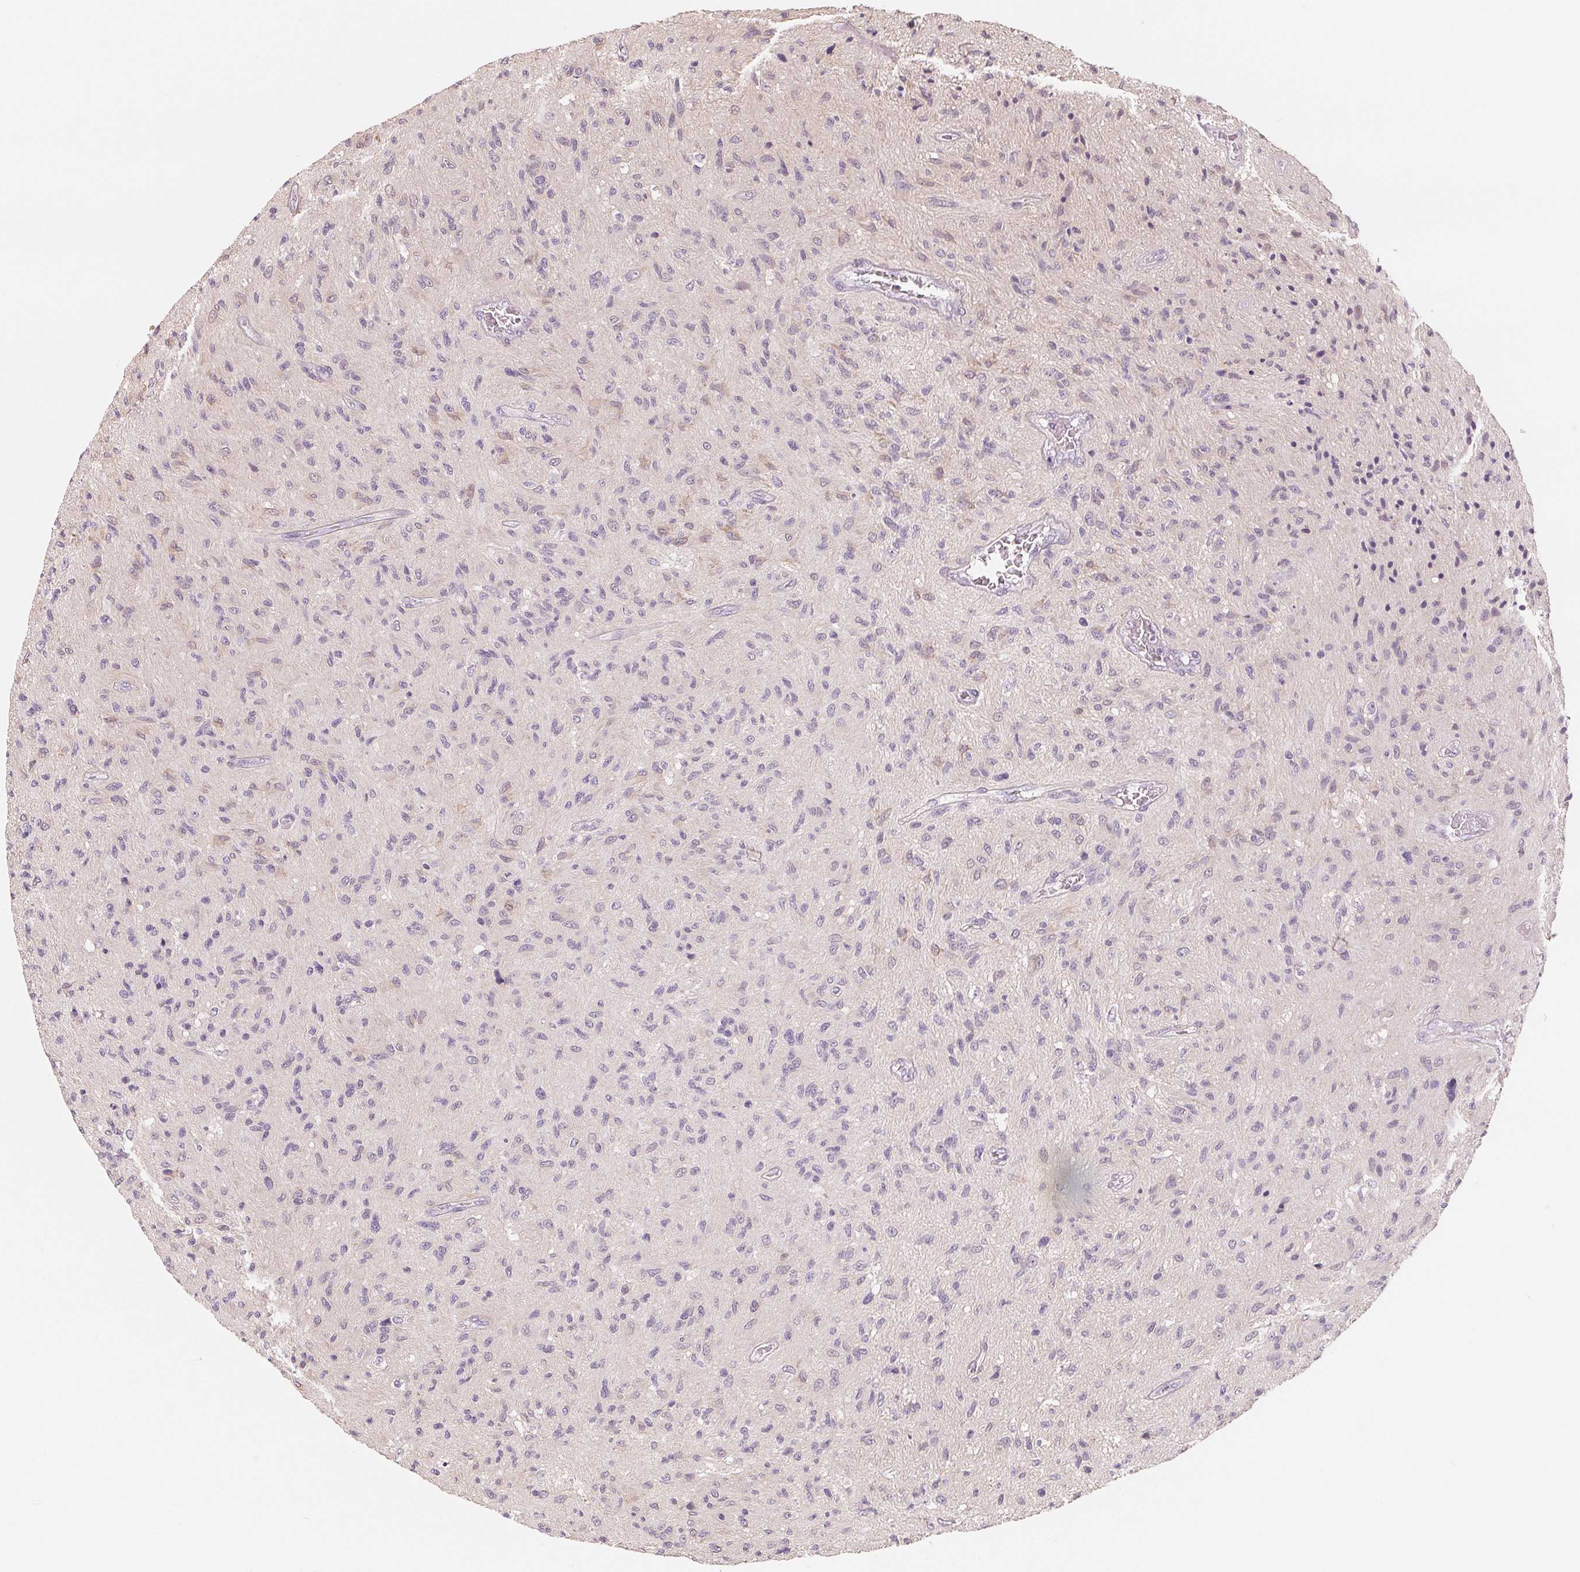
{"staining": {"intensity": "negative", "quantity": "none", "location": "none"}, "tissue": "glioma", "cell_type": "Tumor cells", "image_type": "cancer", "snomed": [{"axis": "morphology", "description": "Glioma, malignant, High grade"}, {"axis": "topography", "description": "Brain"}], "caption": "A photomicrograph of glioma stained for a protein displays no brown staining in tumor cells. (Brightfield microscopy of DAB IHC at high magnification).", "gene": "VTCN1", "patient": {"sex": "male", "age": 54}}